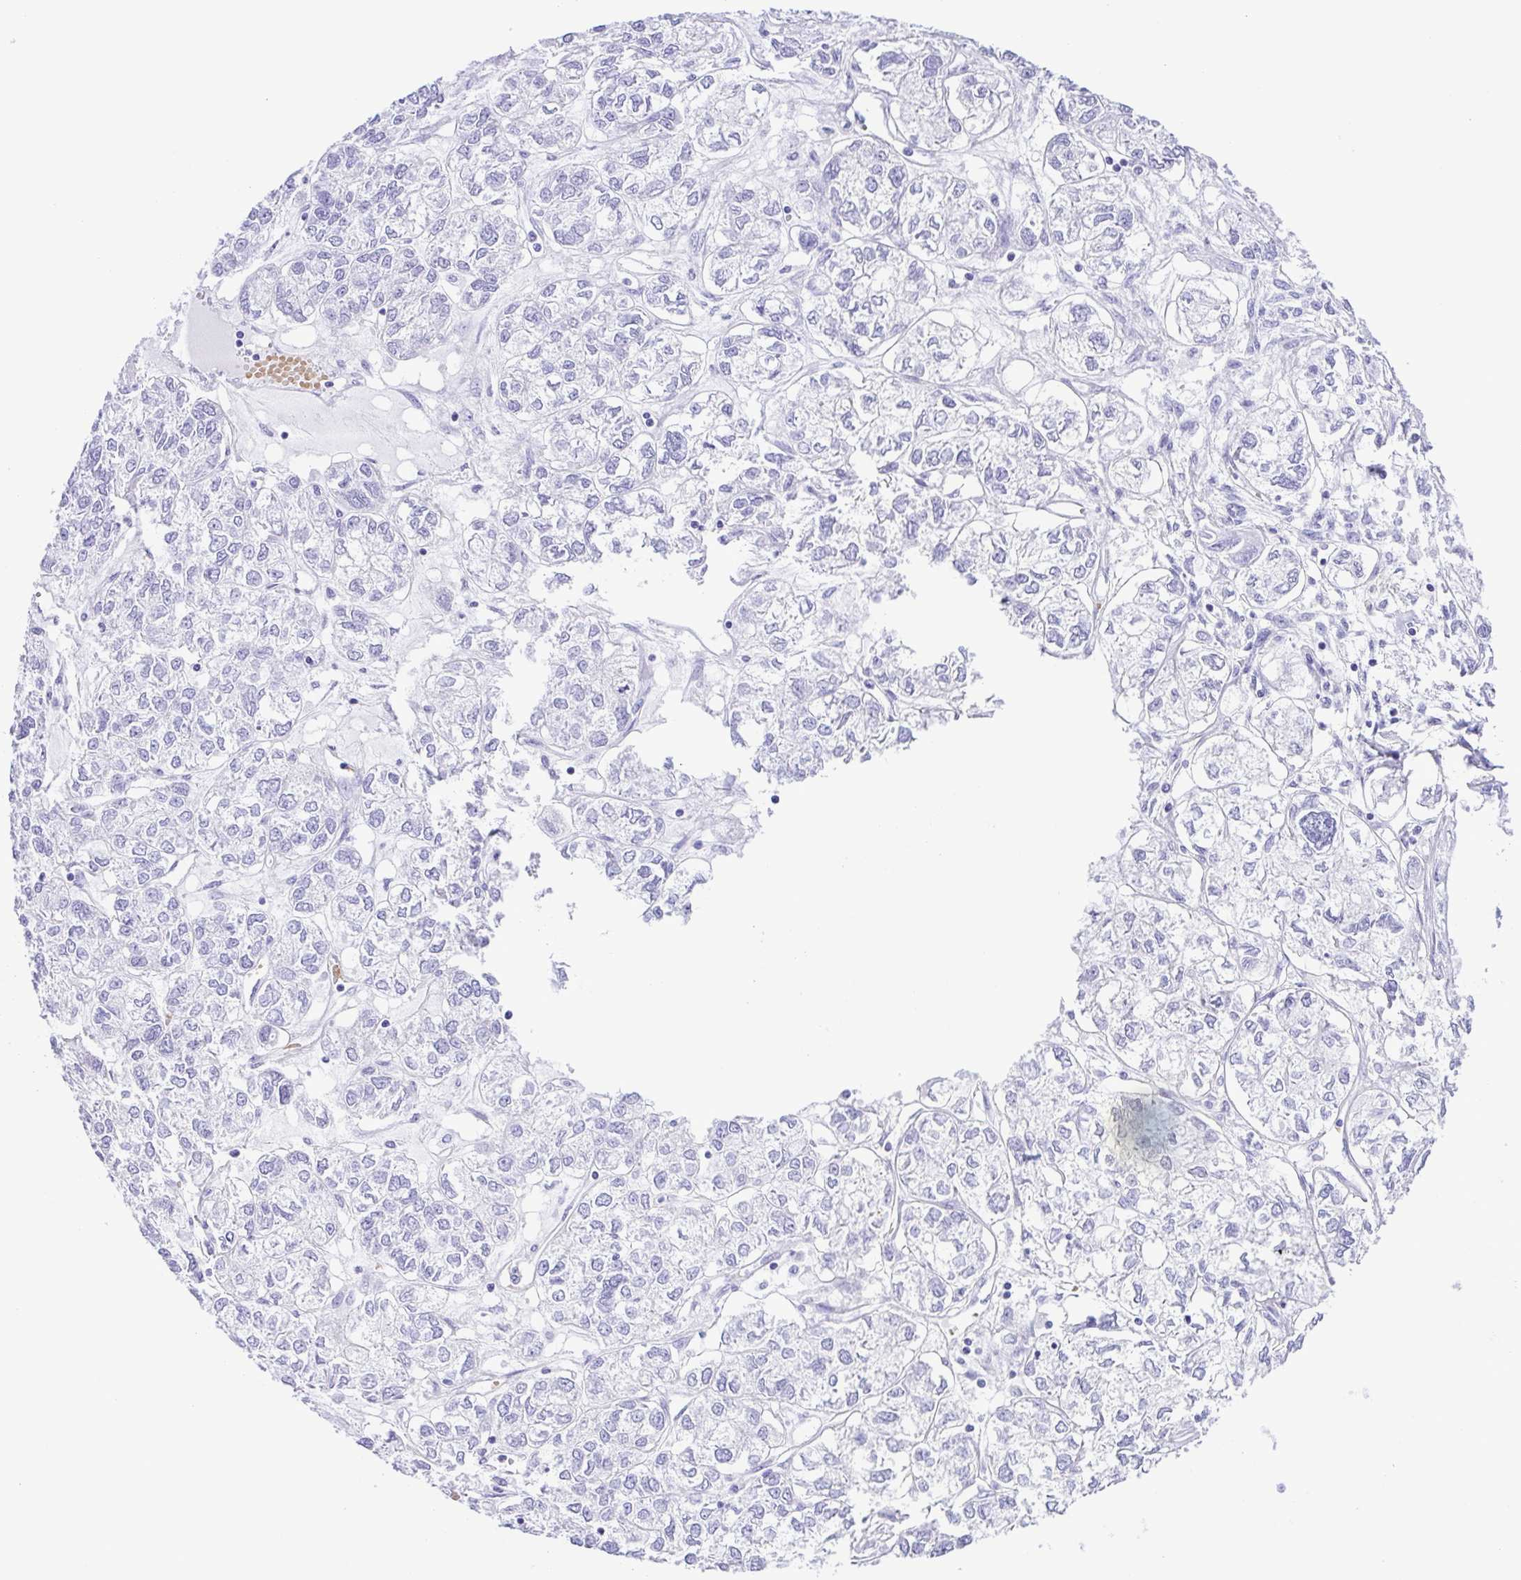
{"staining": {"intensity": "negative", "quantity": "none", "location": "none"}, "tissue": "ovarian cancer", "cell_type": "Tumor cells", "image_type": "cancer", "snomed": [{"axis": "morphology", "description": "Carcinoma, endometroid"}, {"axis": "topography", "description": "Ovary"}], "caption": "An IHC micrograph of ovarian cancer is shown. There is no staining in tumor cells of ovarian cancer. (DAB IHC, high magnification).", "gene": "SYT1", "patient": {"sex": "female", "age": 64}}